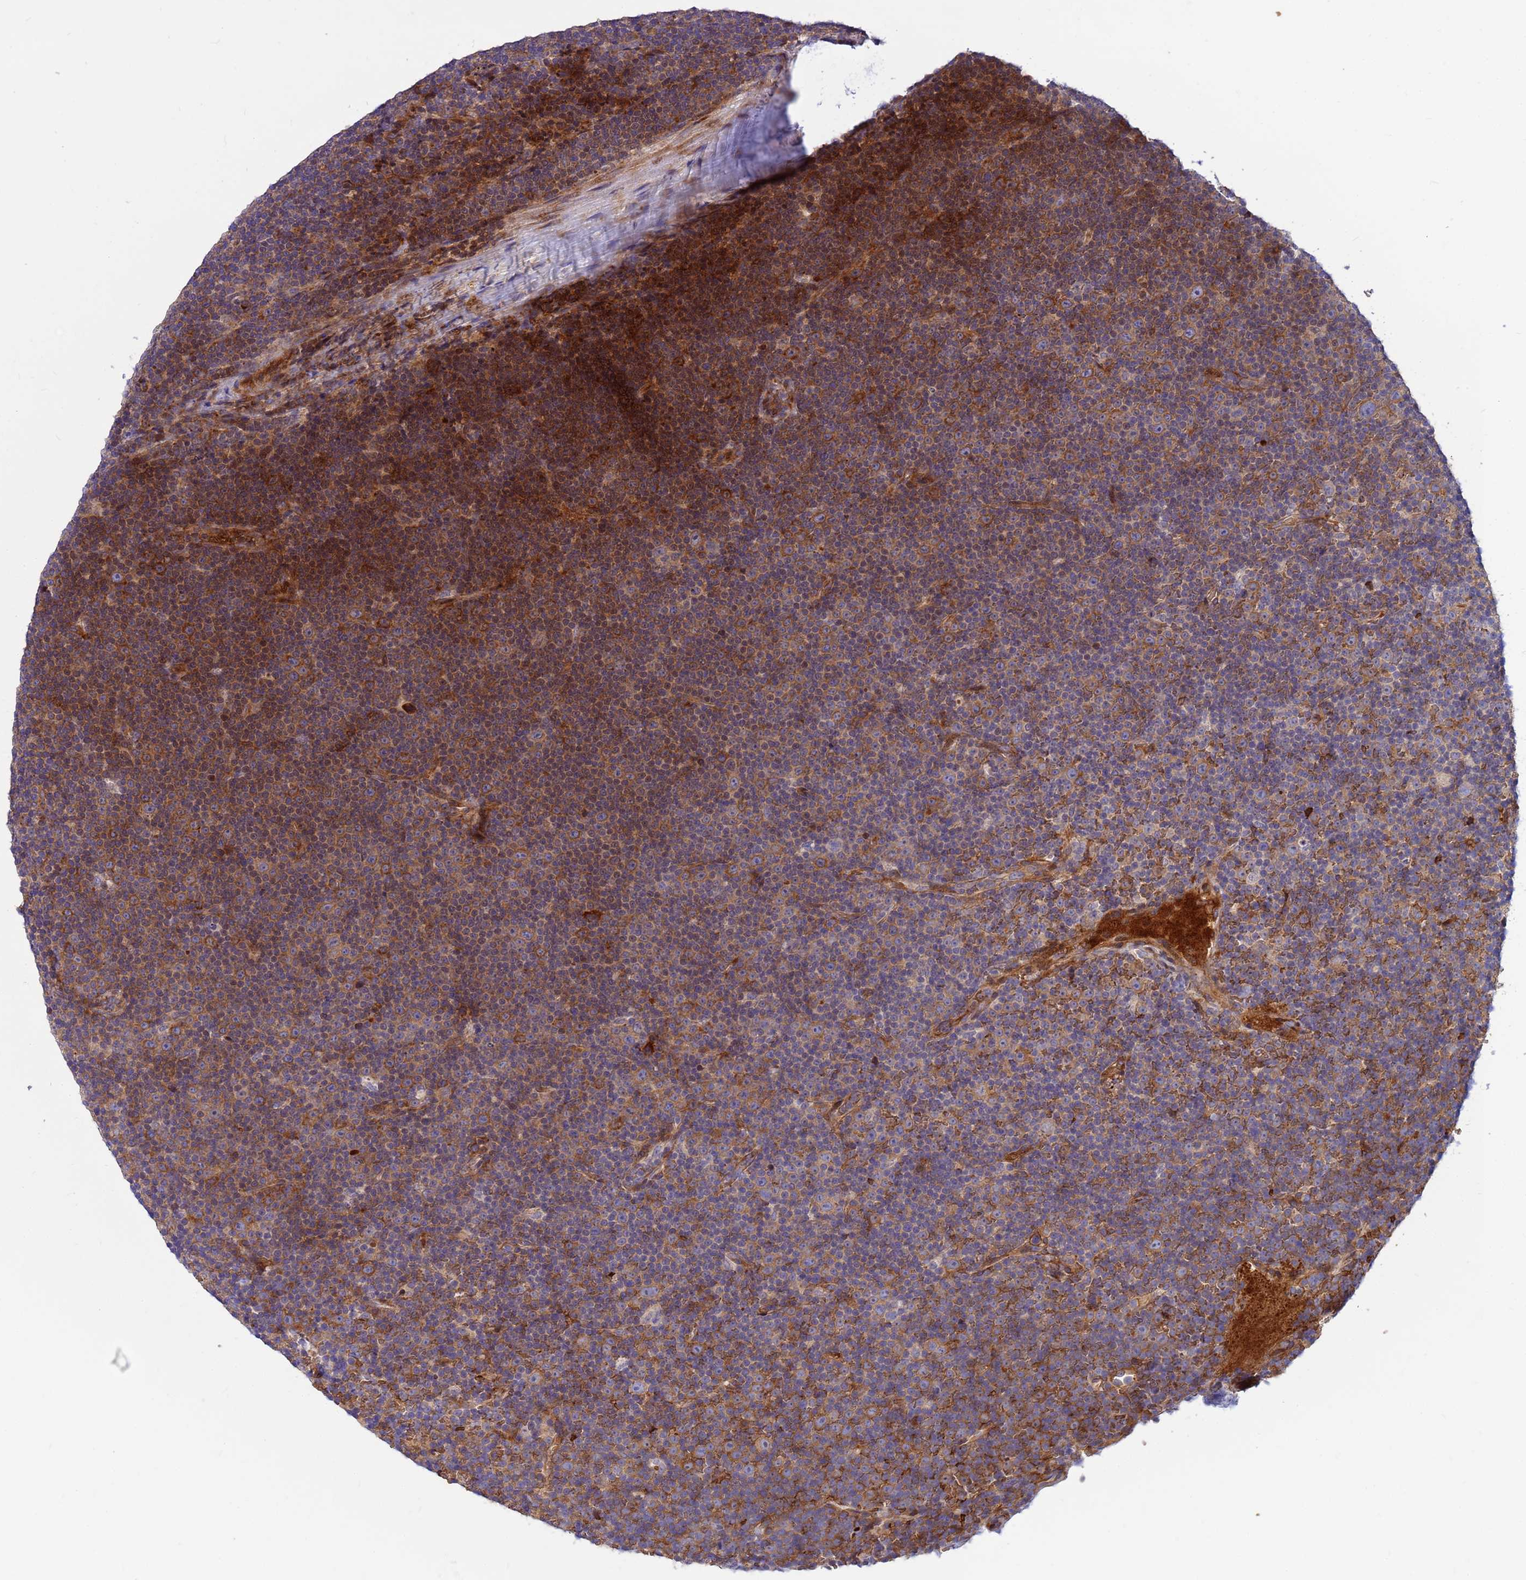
{"staining": {"intensity": "moderate", "quantity": "<25%", "location": "cytoplasmic/membranous"}, "tissue": "lymphoma", "cell_type": "Tumor cells", "image_type": "cancer", "snomed": [{"axis": "morphology", "description": "Malignant lymphoma, non-Hodgkin's type, Low grade"}, {"axis": "topography", "description": "Lymph node"}], "caption": "This image displays immunohistochemistry staining of human lymphoma, with low moderate cytoplasmic/membranous staining in approximately <25% of tumor cells.", "gene": "ZNF669", "patient": {"sex": "female", "age": 67}}